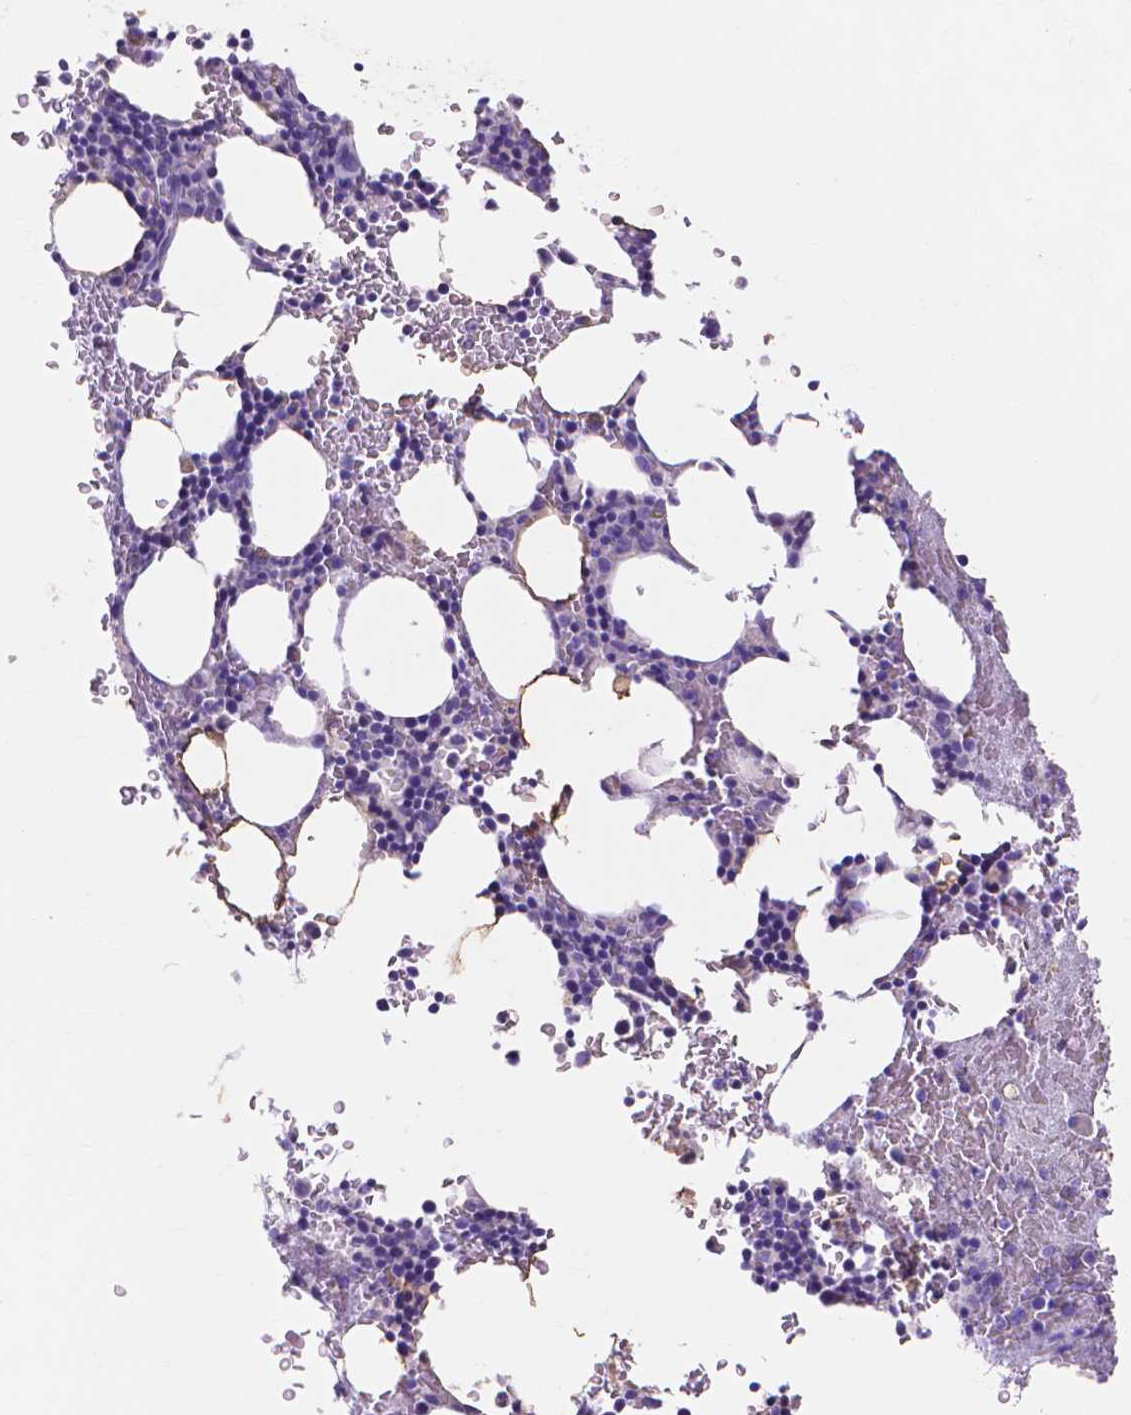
{"staining": {"intensity": "negative", "quantity": "none", "location": "none"}, "tissue": "bone marrow", "cell_type": "Hematopoietic cells", "image_type": "normal", "snomed": [{"axis": "morphology", "description": "Normal tissue, NOS"}, {"axis": "topography", "description": "Bone marrow"}], "caption": "High magnification brightfield microscopy of unremarkable bone marrow stained with DAB (brown) and counterstained with hematoxylin (blue): hematopoietic cells show no significant positivity. (DAB IHC, high magnification).", "gene": "MMP11", "patient": {"sex": "male", "age": 77}}